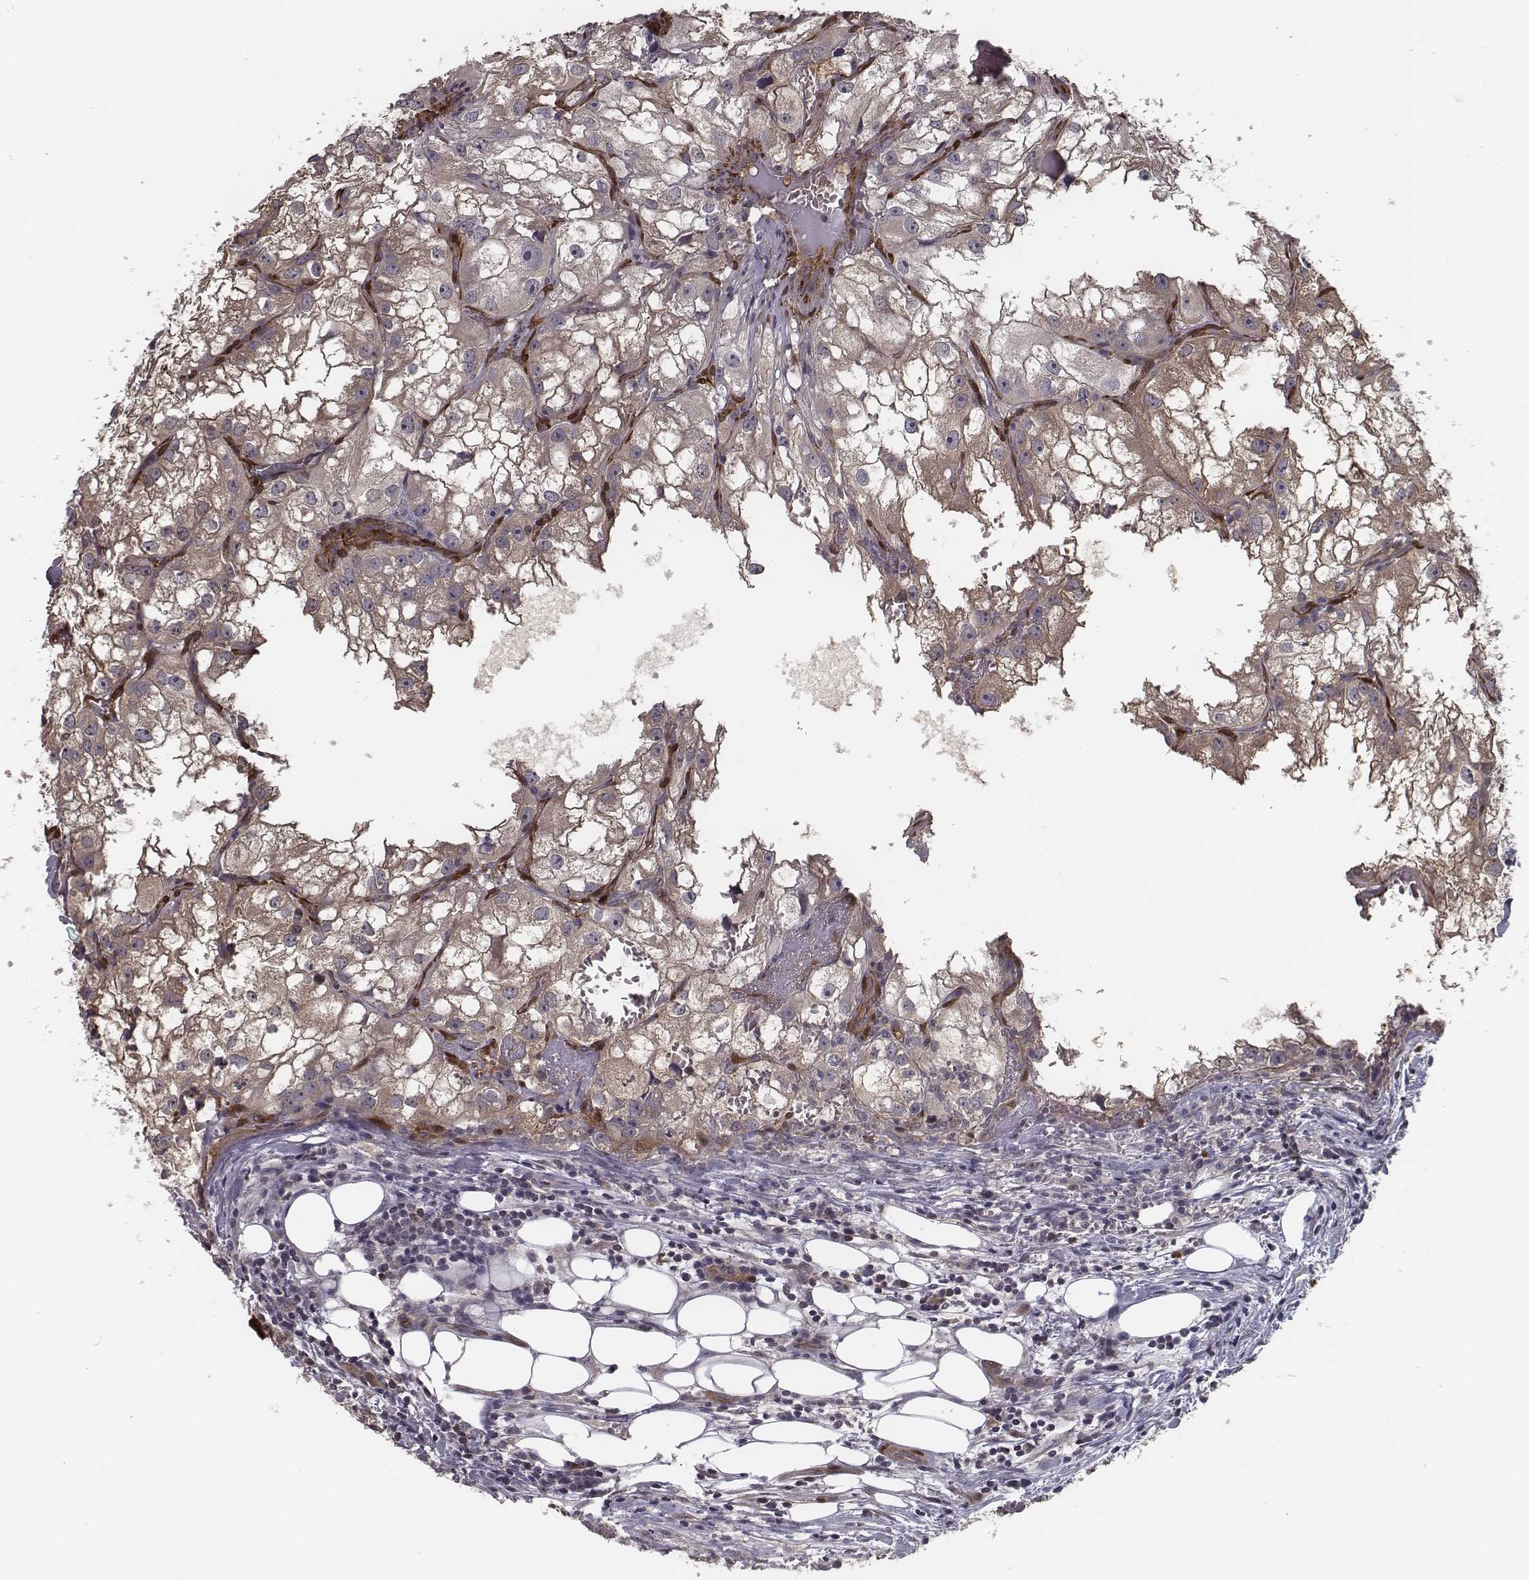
{"staining": {"intensity": "moderate", "quantity": ">75%", "location": "cytoplasmic/membranous"}, "tissue": "renal cancer", "cell_type": "Tumor cells", "image_type": "cancer", "snomed": [{"axis": "morphology", "description": "Adenocarcinoma, NOS"}, {"axis": "topography", "description": "Kidney"}], "caption": "Renal cancer (adenocarcinoma) stained with immunohistochemistry (IHC) shows moderate cytoplasmic/membranous expression in approximately >75% of tumor cells.", "gene": "ISYNA1", "patient": {"sex": "male", "age": 59}}